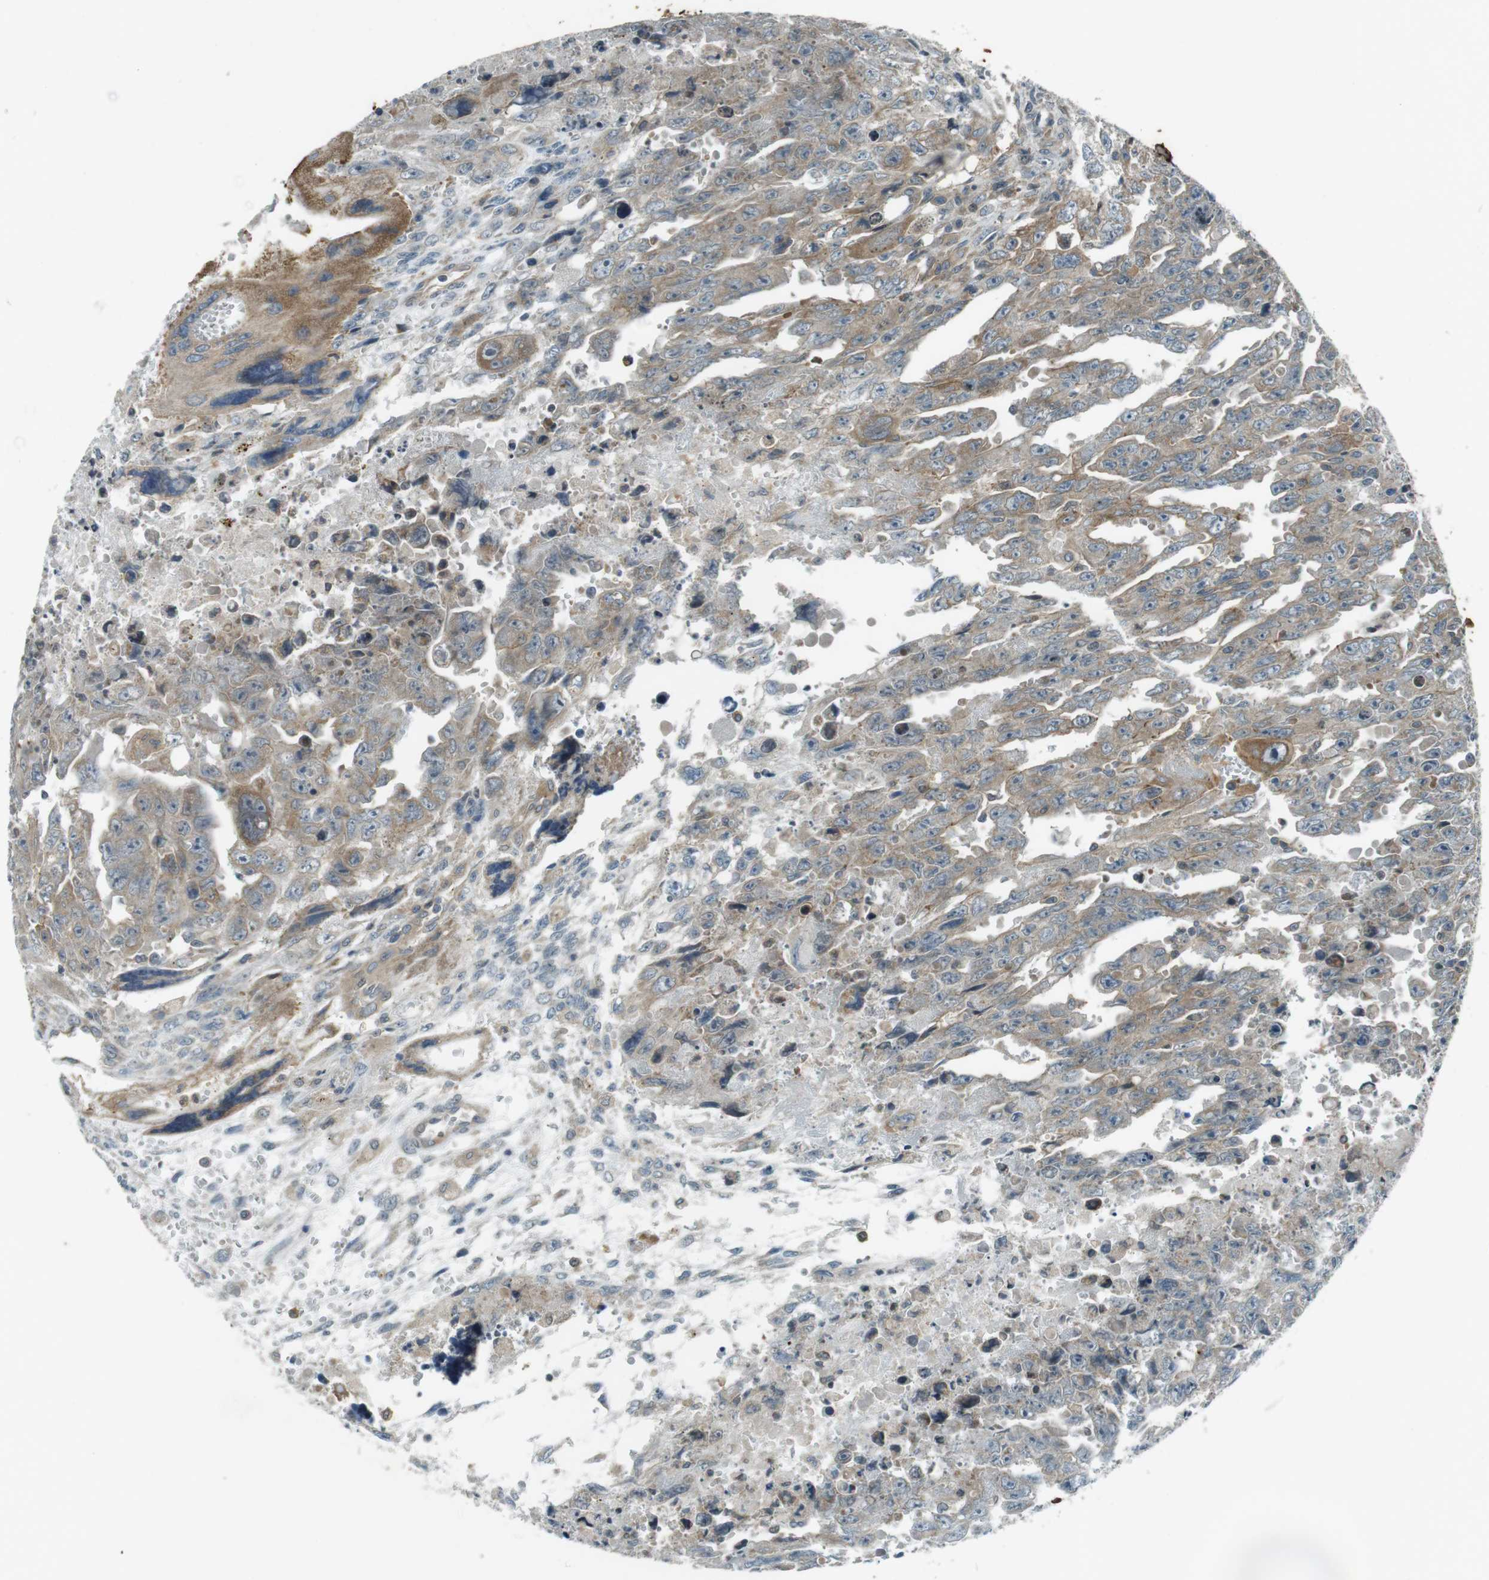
{"staining": {"intensity": "moderate", "quantity": "<25%", "location": "cytoplasmic/membranous"}, "tissue": "testis cancer", "cell_type": "Tumor cells", "image_type": "cancer", "snomed": [{"axis": "morphology", "description": "Carcinoma, Embryonal, NOS"}, {"axis": "topography", "description": "Testis"}], "caption": "Testis cancer stained with a protein marker exhibits moderate staining in tumor cells.", "gene": "ZYX", "patient": {"sex": "male", "age": 28}}